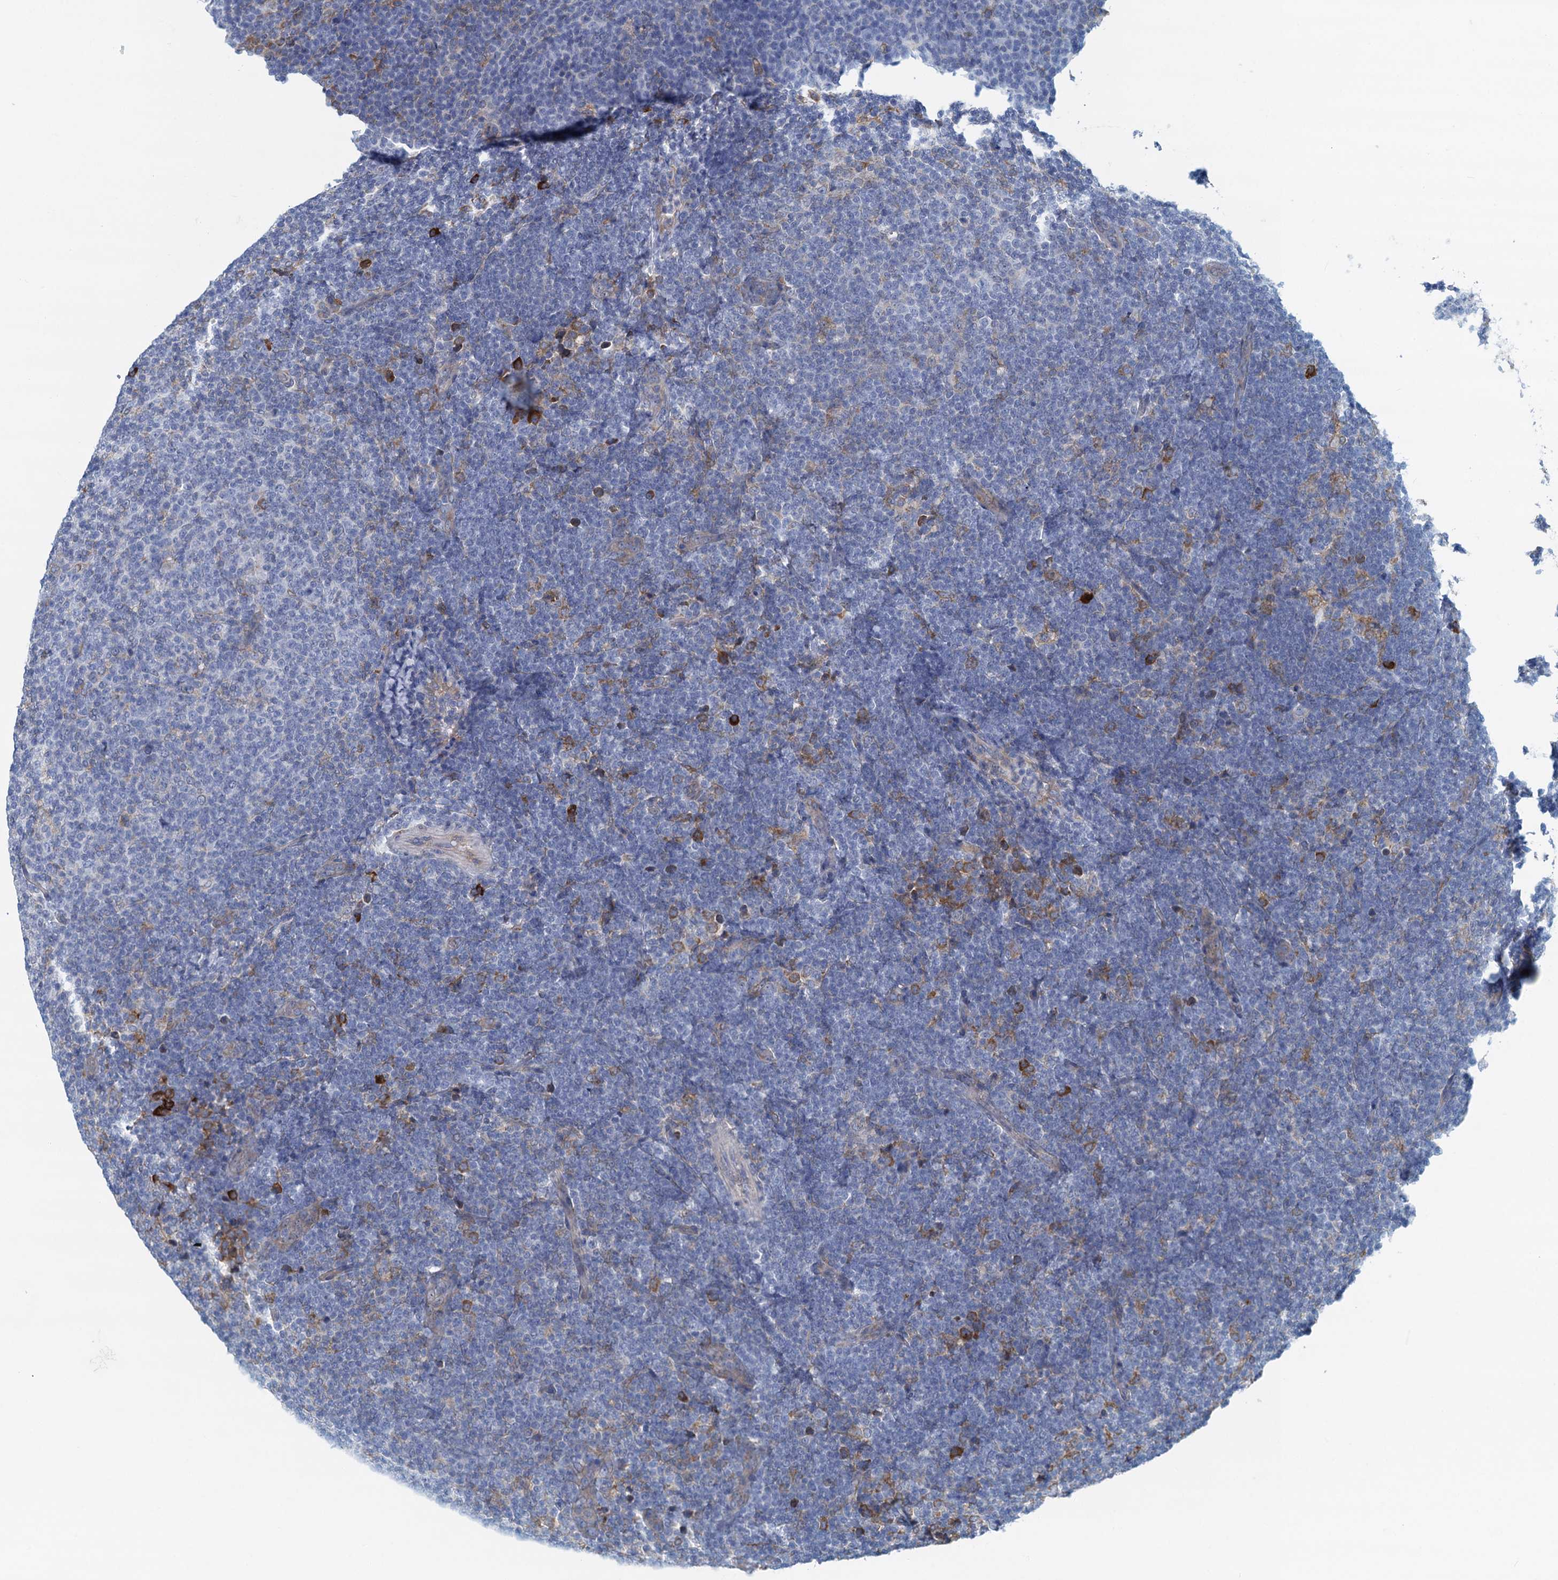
{"staining": {"intensity": "negative", "quantity": "none", "location": "none"}, "tissue": "lymphoma", "cell_type": "Tumor cells", "image_type": "cancer", "snomed": [{"axis": "morphology", "description": "Malignant lymphoma, non-Hodgkin's type, Low grade"}, {"axis": "topography", "description": "Lymph node"}], "caption": "Tumor cells show no significant protein expression in malignant lymphoma, non-Hodgkin's type (low-grade).", "gene": "MYDGF", "patient": {"sex": "male", "age": 66}}